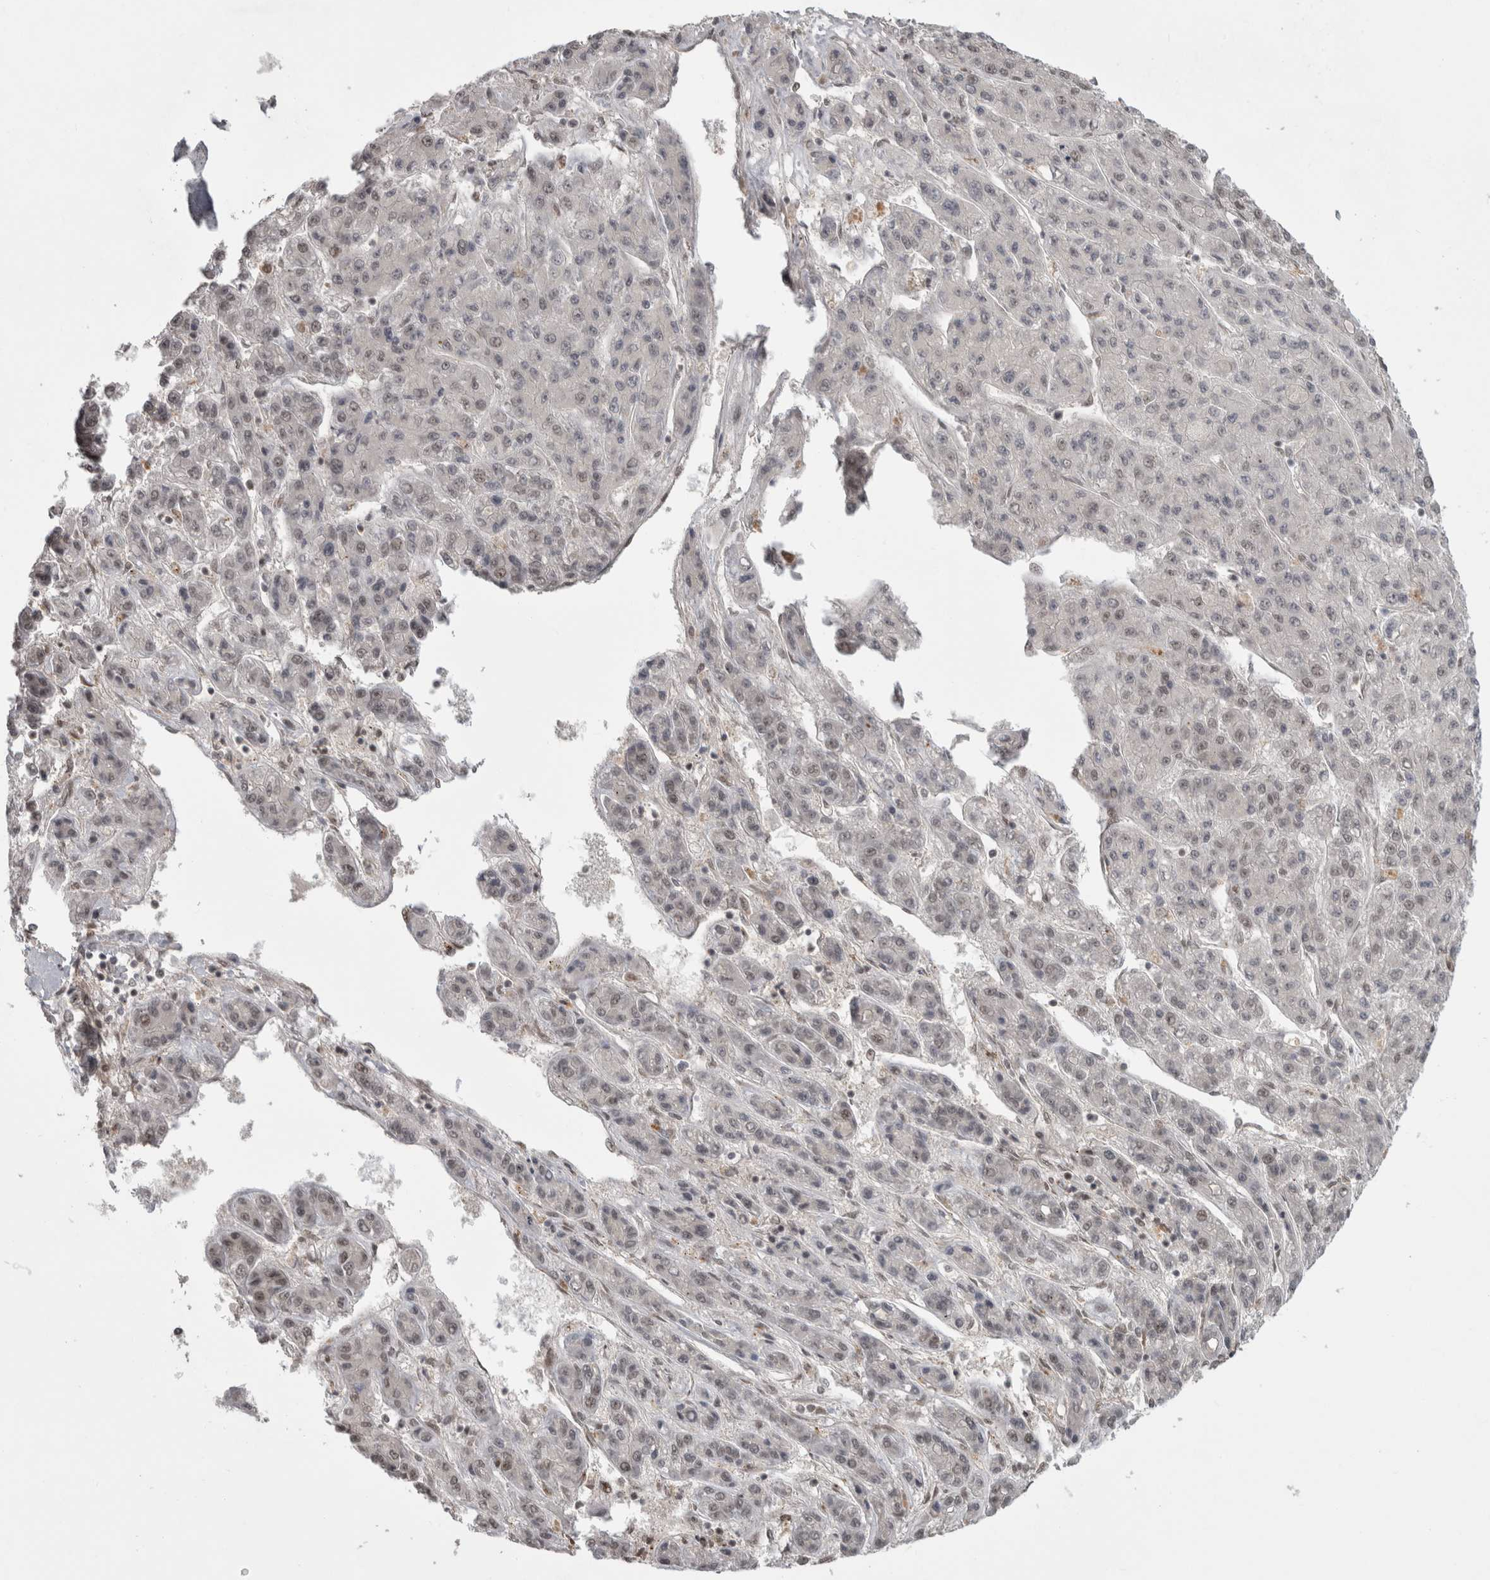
{"staining": {"intensity": "weak", "quantity": "25%-75%", "location": "nuclear"}, "tissue": "liver cancer", "cell_type": "Tumor cells", "image_type": "cancer", "snomed": [{"axis": "morphology", "description": "Carcinoma, Hepatocellular, NOS"}, {"axis": "topography", "description": "Liver"}], "caption": "Immunohistochemical staining of human hepatocellular carcinoma (liver) reveals low levels of weak nuclear protein positivity in approximately 25%-75% of tumor cells. (DAB (3,3'-diaminobenzidine) IHC with brightfield microscopy, high magnification).", "gene": "MTBP", "patient": {"sex": "male", "age": 70}}